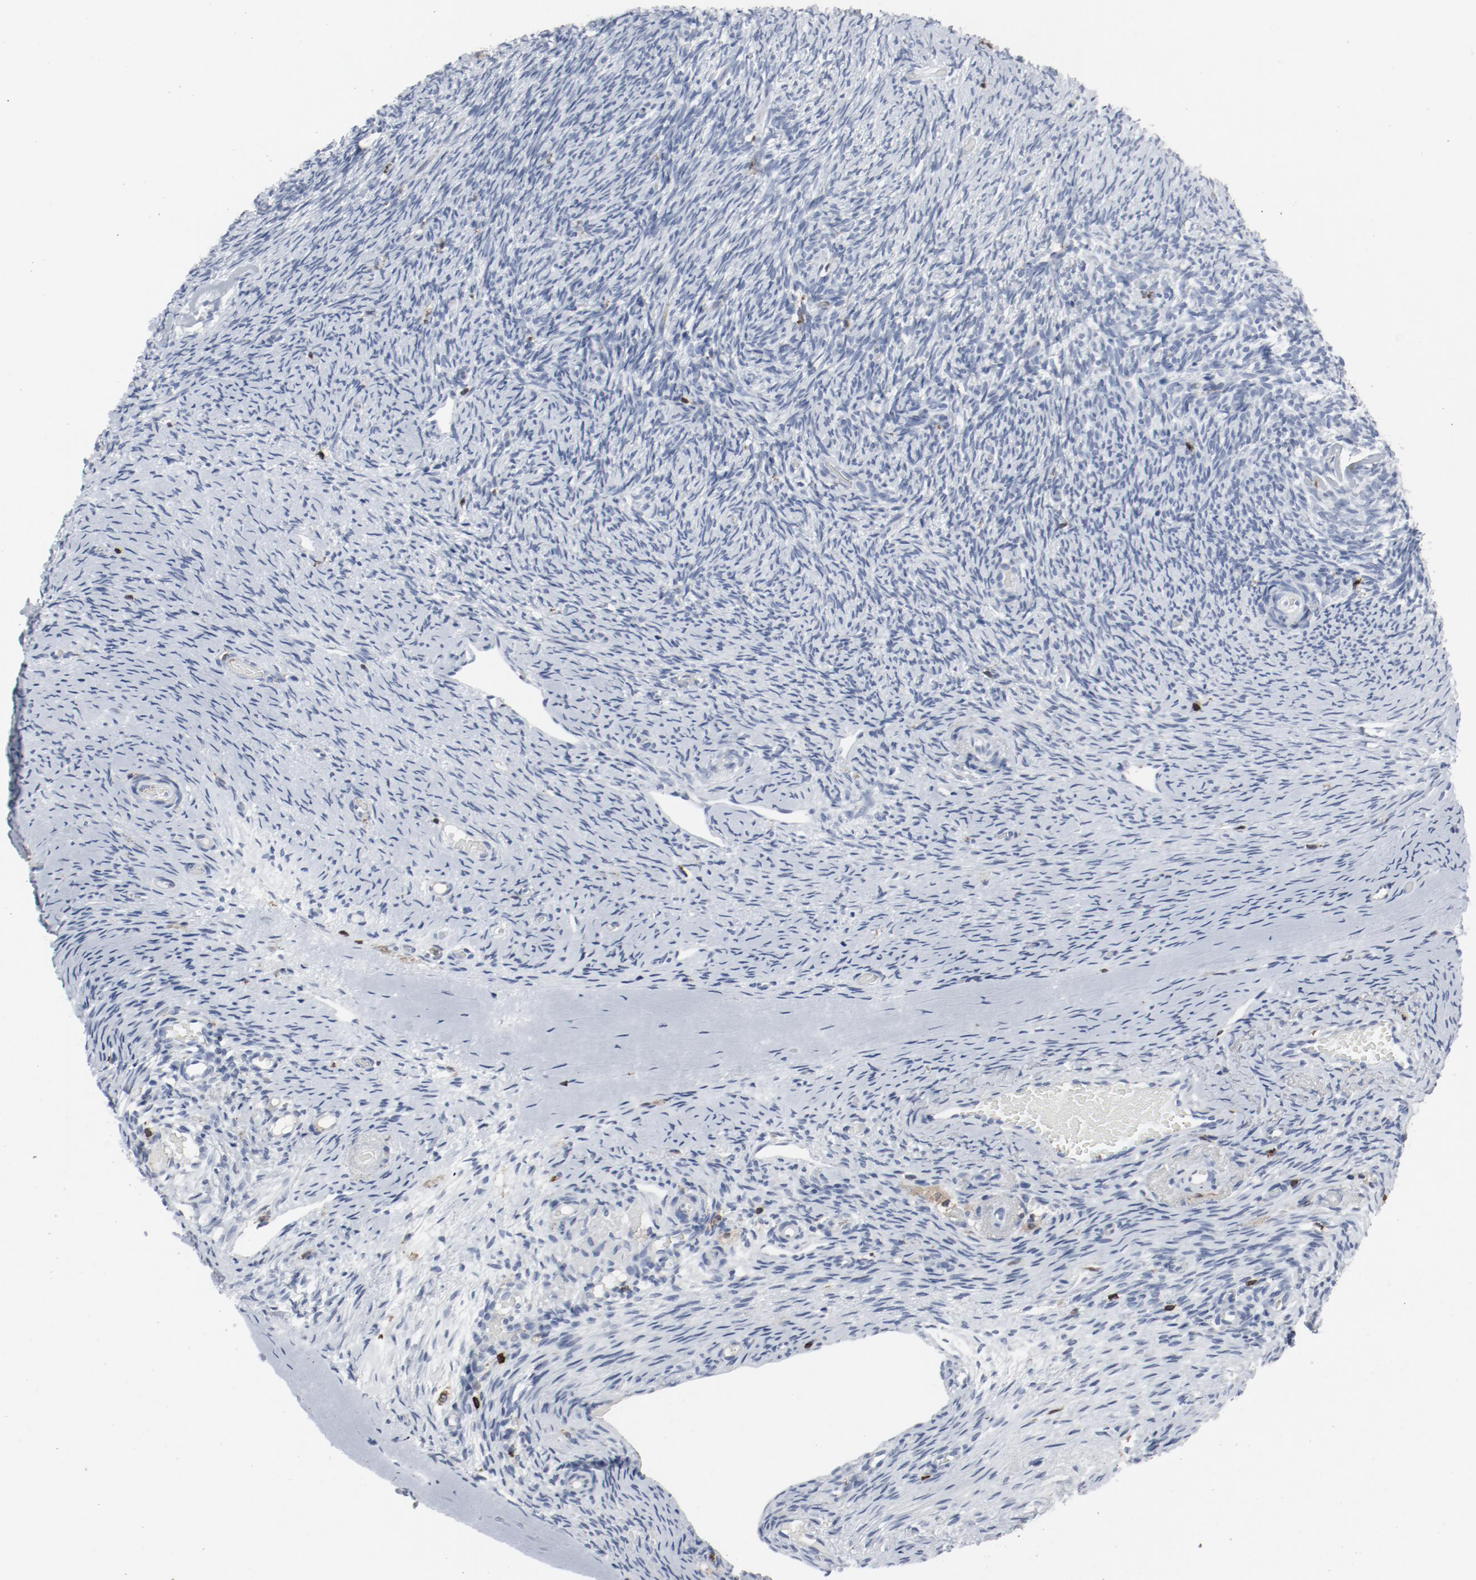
{"staining": {"intensity": "negative", "quantity": "none", "location": "none"}, "tissue": "ovary", "cell_type": "Ovarian stroma cells", "image_type": "normal", "snomed": [{"axis": "morphology", "description": "Normal tissue, NOS"}, {"axis": "topography", "description": "Ovary"}], "caption": "This is a micrograph of immunohistochemistry (IHC) staining of normal ovary, which shows no staining in ovarian stroma cells. Brightfield microscopy of immunohistochemistry (IHC) stained with DAB (3,3'-diaminobenzidine) (brown) and hematoxylin (blue), captured at high magnification.", "gene": "LCP2", "patient": {"sex": "female", "age": 60}}